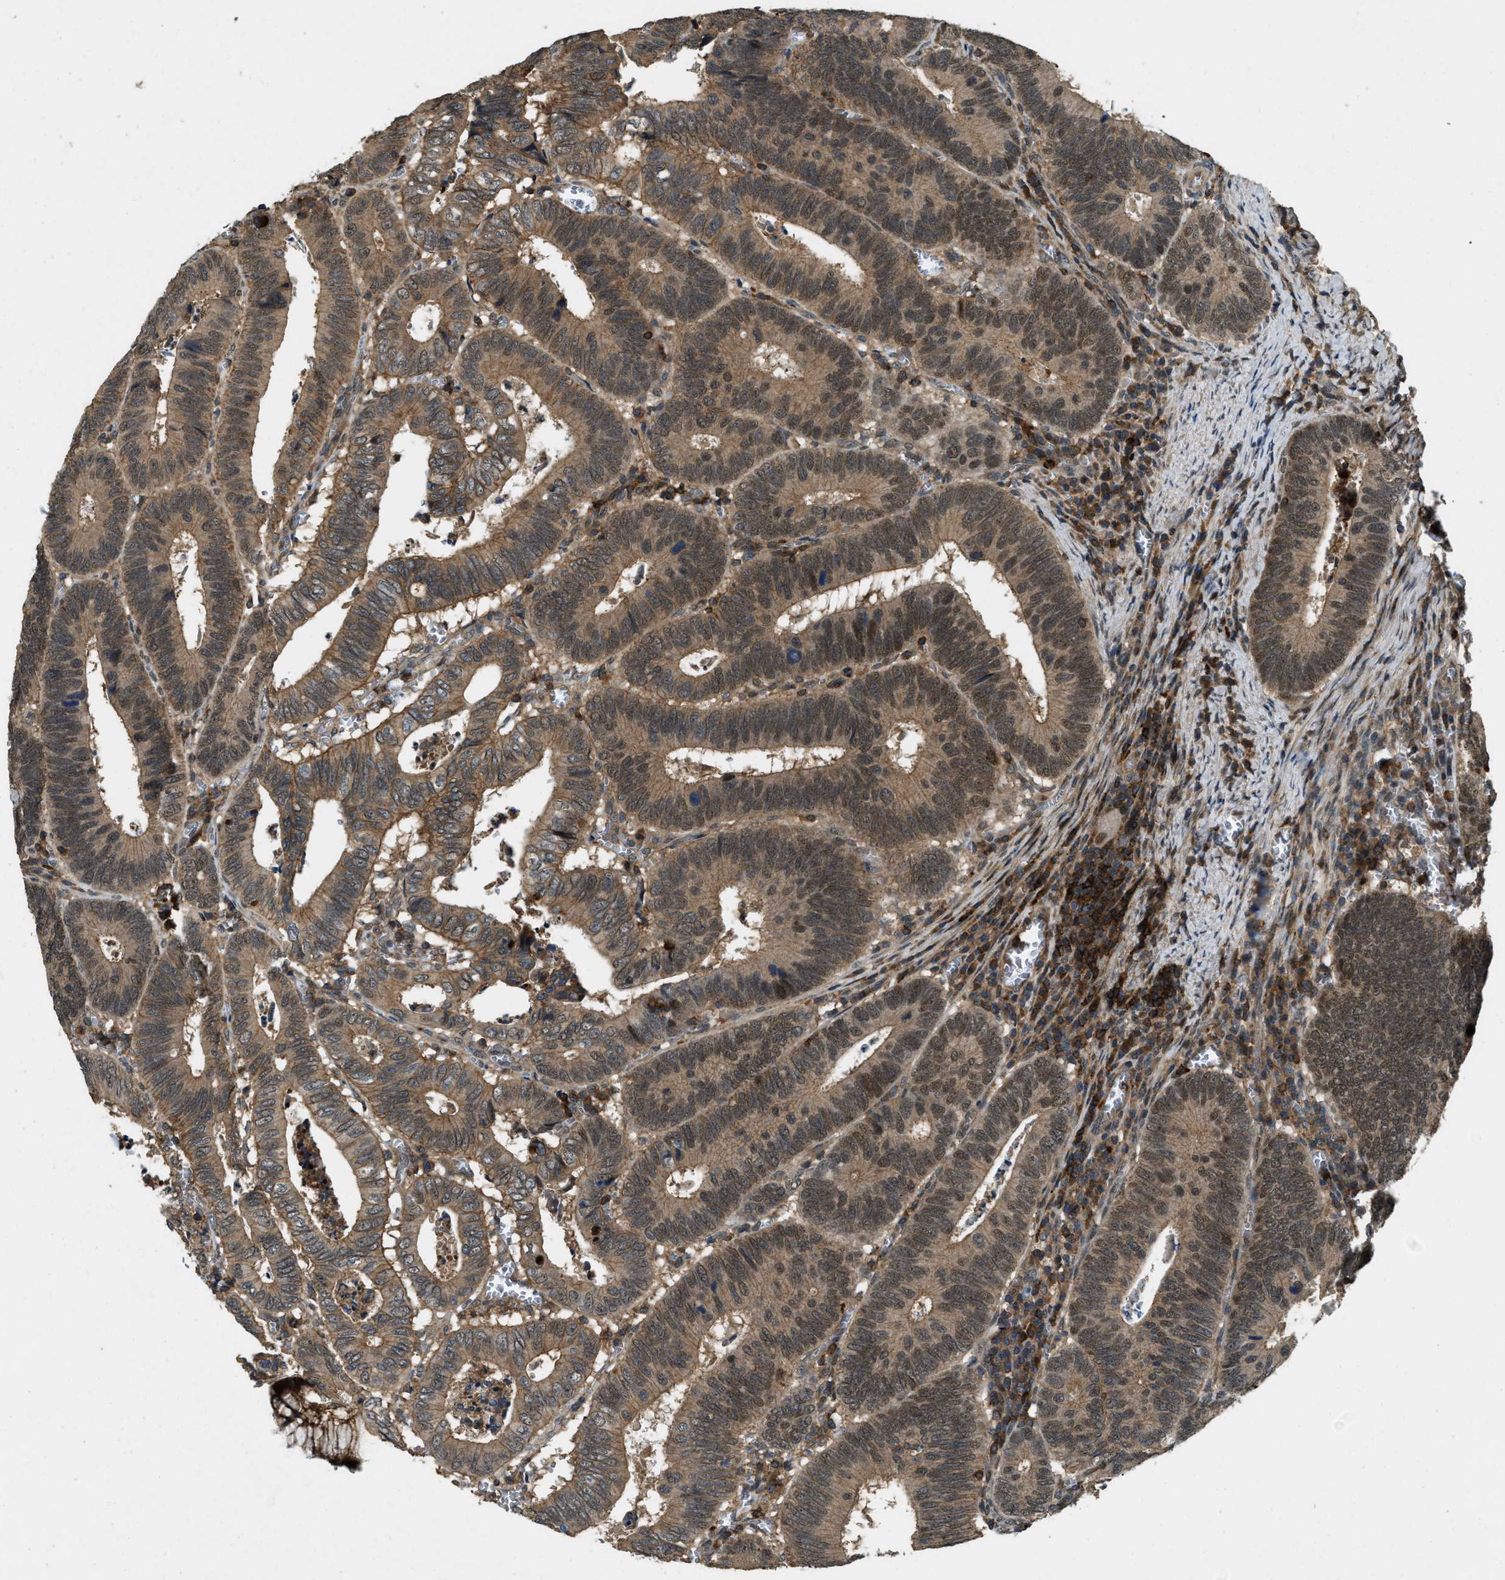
{"staining": {"intensity": "moderate", "quantity": ">75%", "location": "cytoplasmic/membranous,nuclear"}, "tissue": "colorectal cancer", "cell_type": "Tumor cells", "image_type": "cancer", "snomed": [{"axis": "morphology", "description": "Inflammation, NOS"}, {"axis": "morphology", "description": "Adenocarcinoma, NOS"}, {"axis": "topography", "description": "Colon"}], "caption": "This histopathology image shows immunohistochemistry staining of human colorectal adenocarcinoma, with medium moderate cytoplasmic/membranous and nuclear expression in about >75% of tumor cells.", "gene": "ATP8B1", "patient": {"sex": "male", "age": 72}}